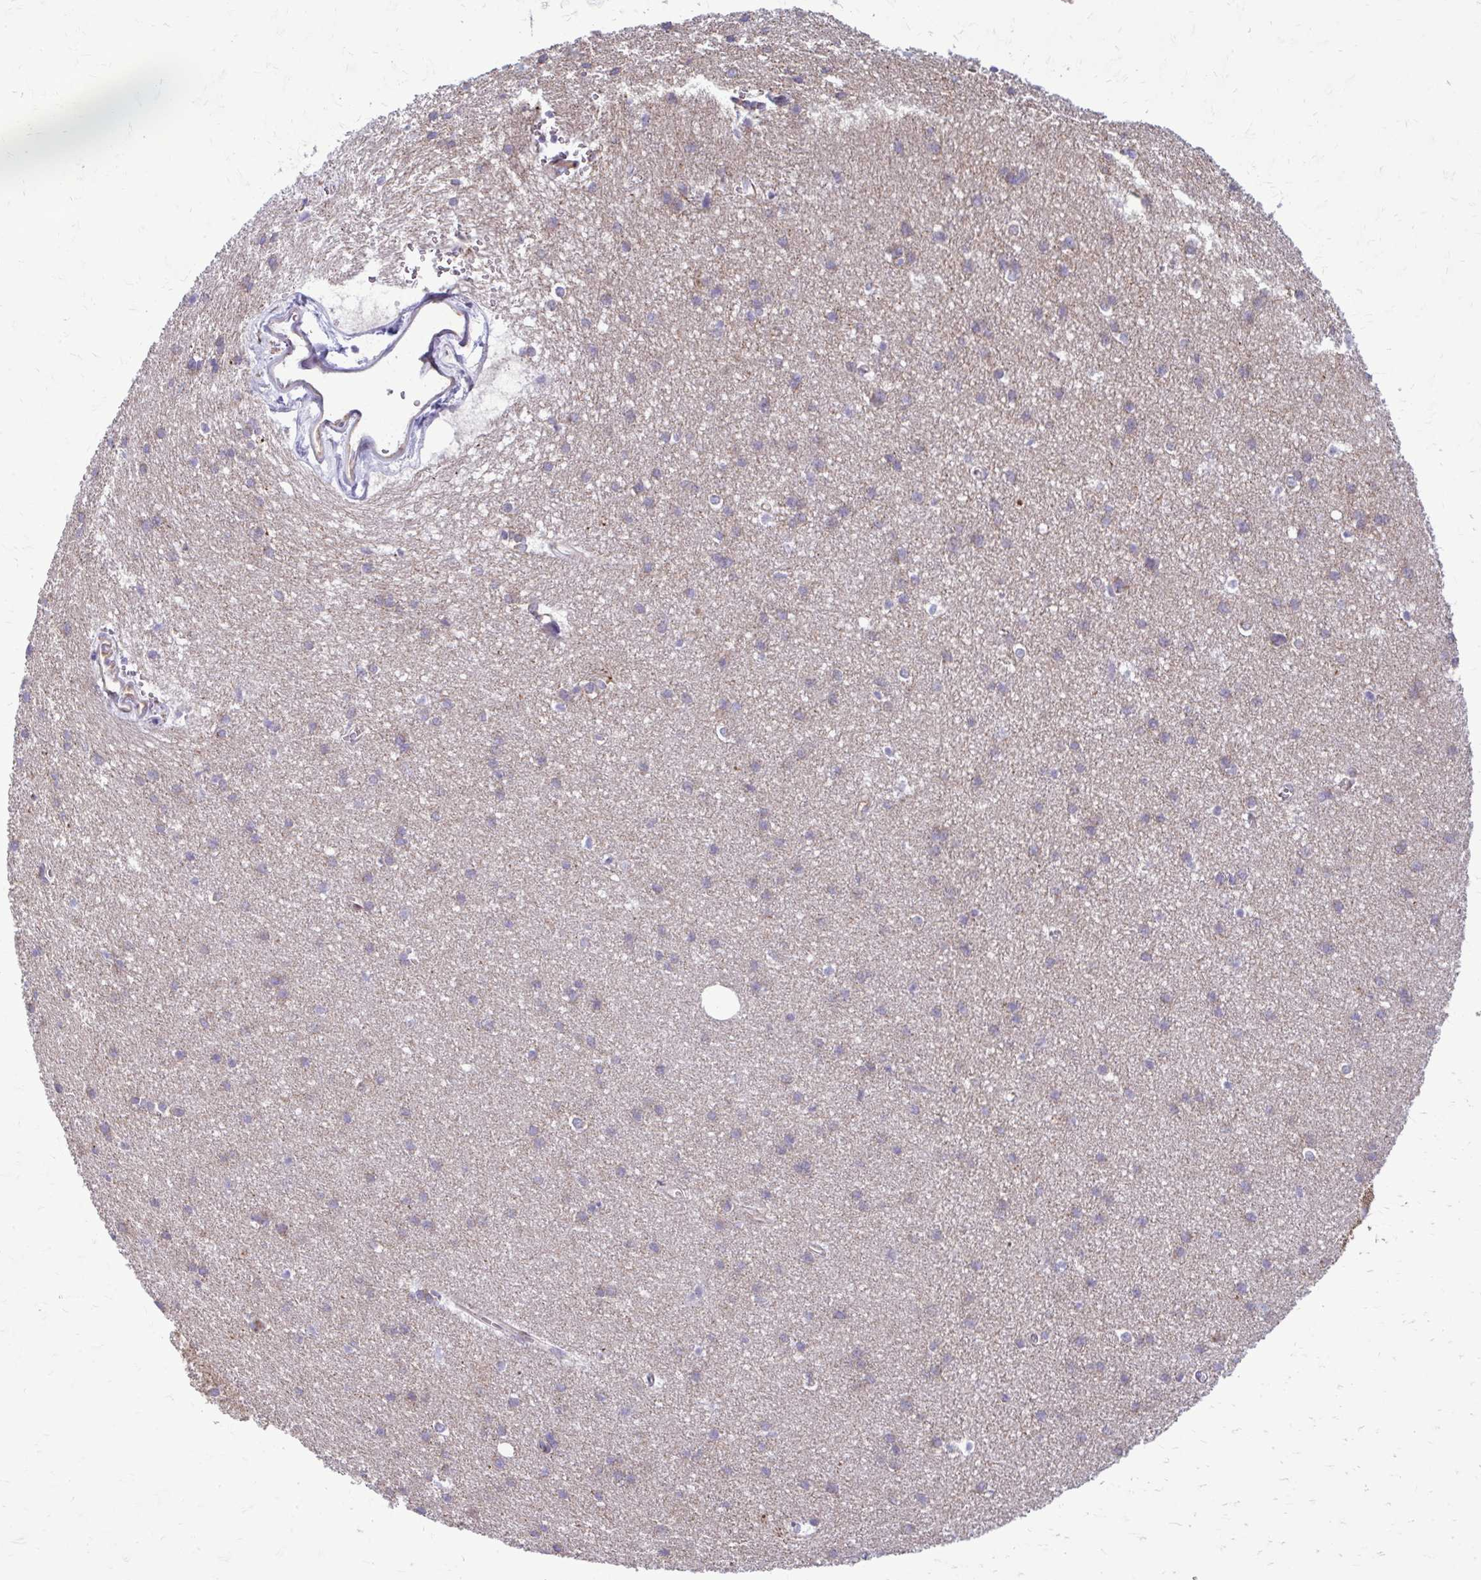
{"staining": {"intensity": "negative", "quantity": "none", "location": "none"}, "tissue": "cerebral cortex", "cell_type": "Endothelial cells", "image_type": "normal", "snomed": [{"axis": "morphology", "description": "Normal tissue, NOS"}, {"axis": "topography", "description": "Cerebral cortex"}], "caption": "Cerebral cortex stained for a protein using immunohistochemistry demonstrates no expression endothelial cells.", "gene": "CLTA", "patient": {"sex": "male", "age": 37}}